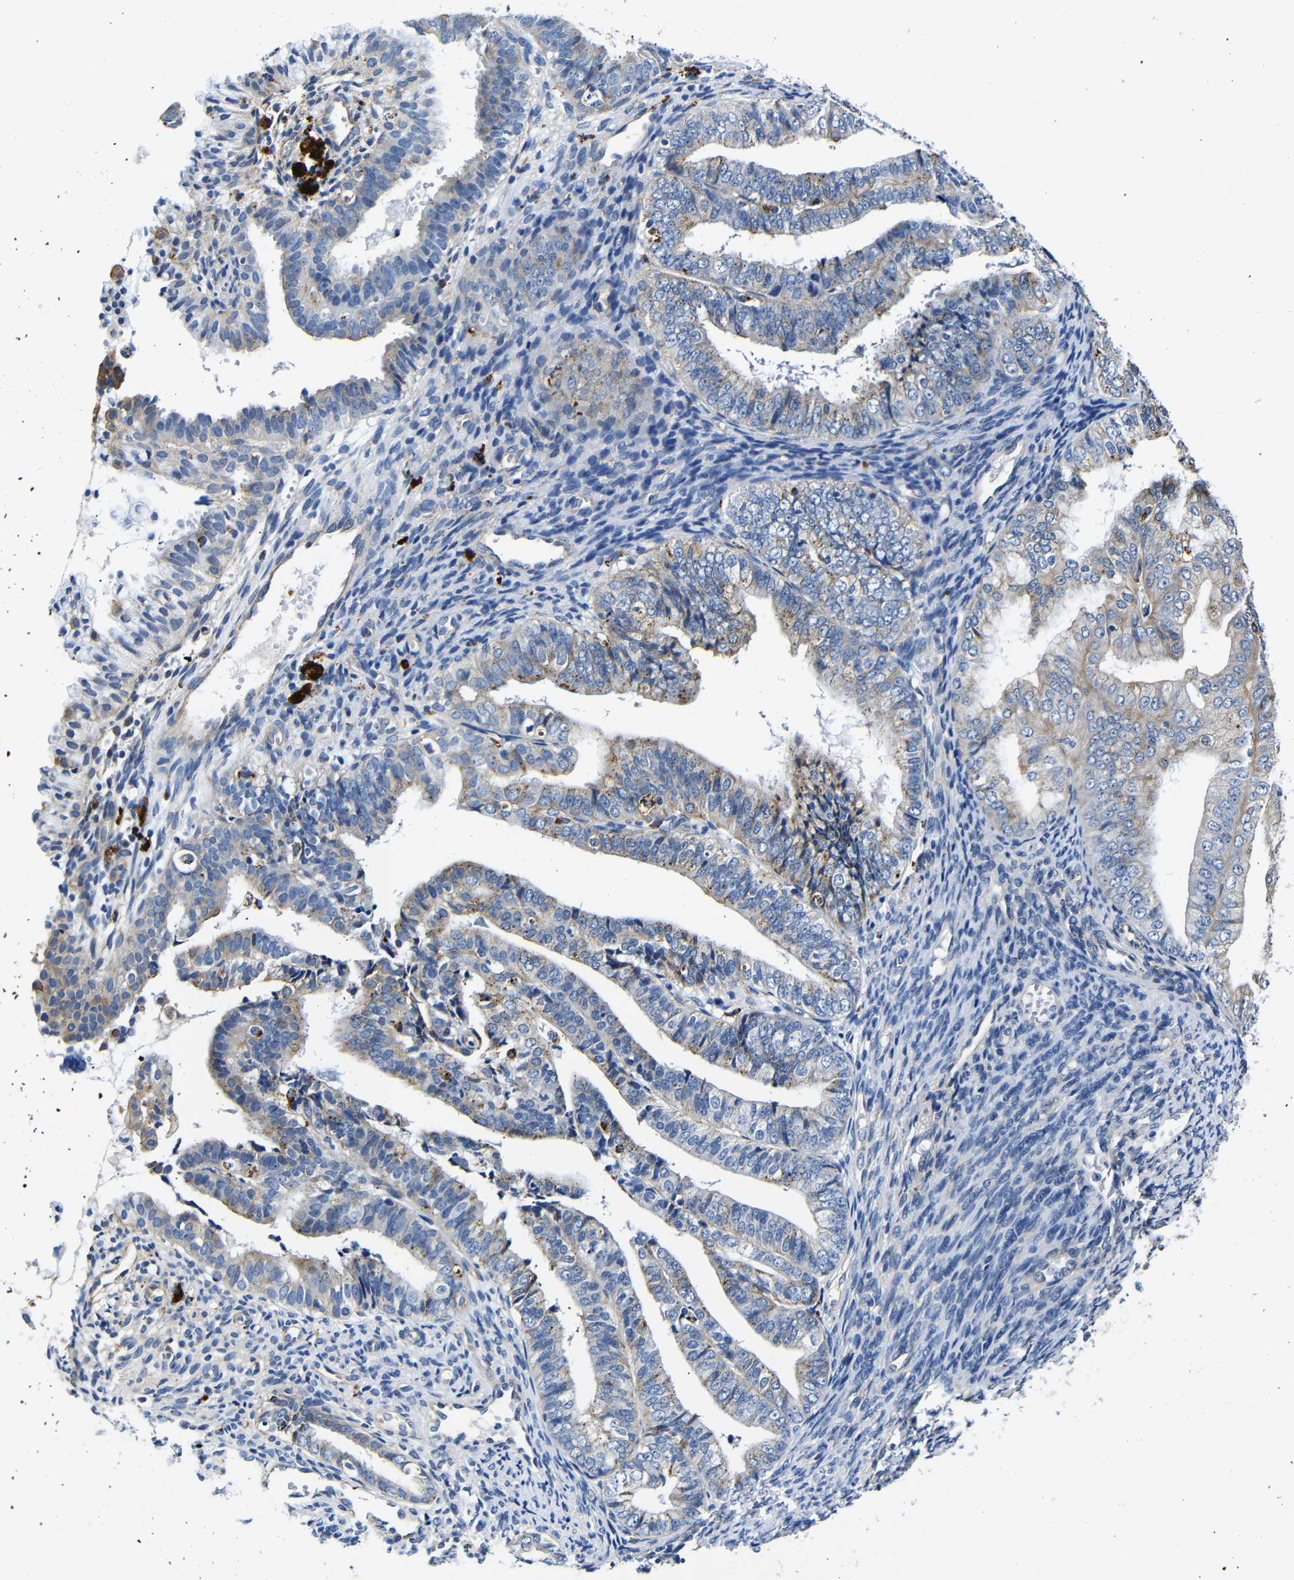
{"staining": {"intensity": "weak", "quantity": "25%-75%", "location": "cytoplasmic/membranous"}, "tissue": "endometrial cancer", "cell_type": "Tumor cells", "image_type": "cancer", "snomed": [{"axis": "morphology", "description": "Adenocarcinoma, NOS"}, {"axis": "topography", "description": "Endometrium"}], "caption": "An immunohistochemistry histopathology image of tumor tissue is shown. Protein staining in brown shows weak cytoplasmic/membranous positivity in endometrial cancer (adenocarcinoma) within tumor cells. Ihc stains the protein in brown and the nuclei are stained blue.", "gene": "GIMAP2", "patient": {"sex": "female", "age": 63}}